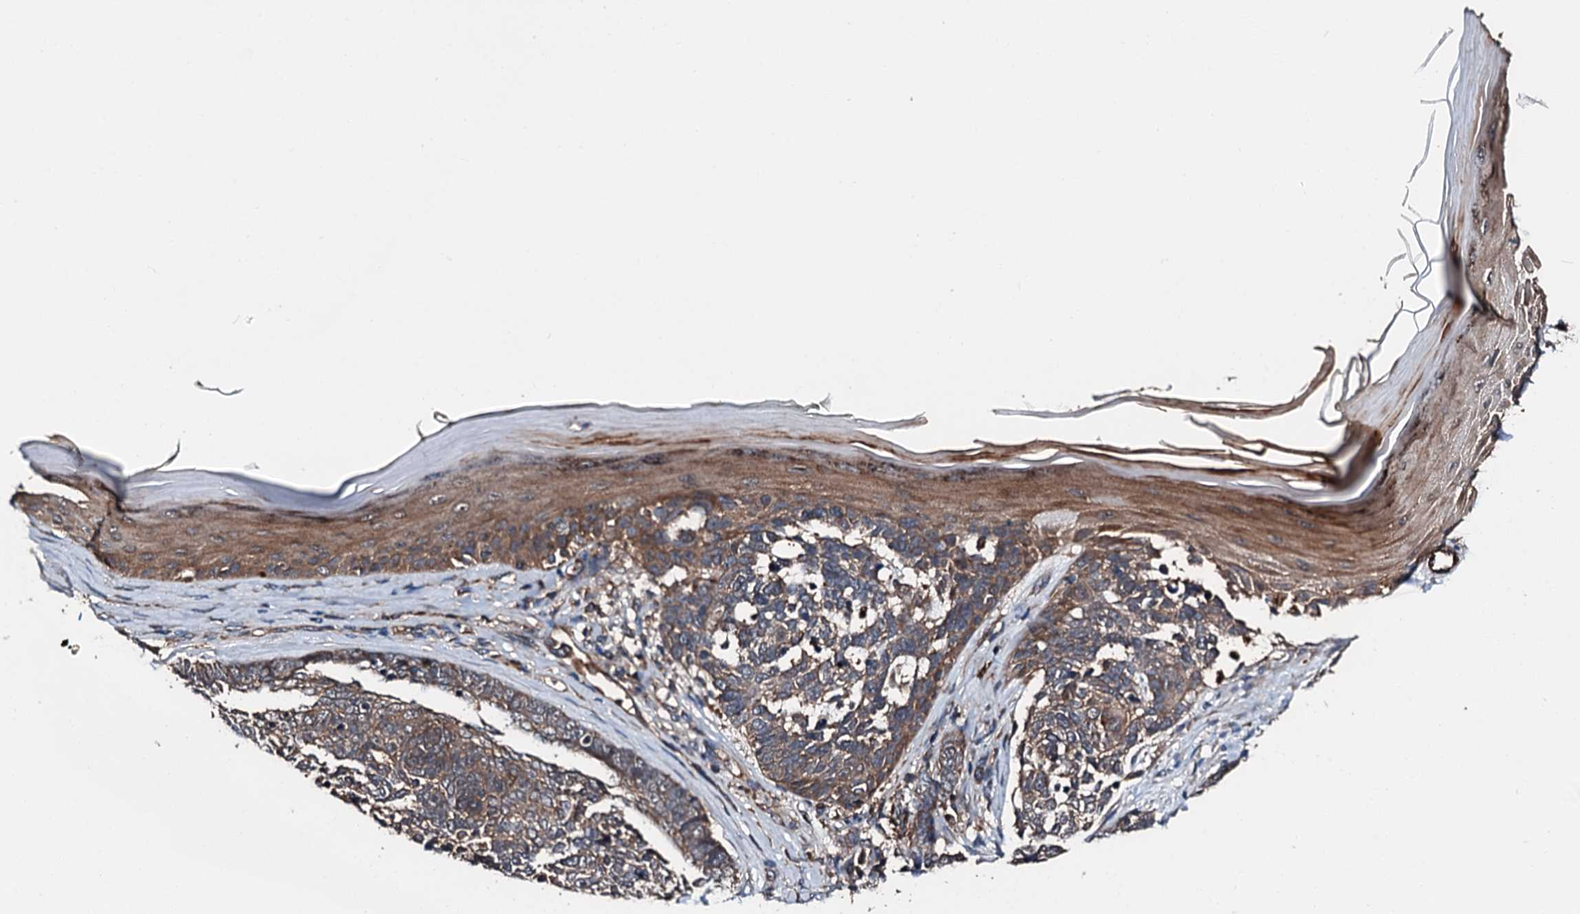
{"staining": {"intensity": "moderate", "quantity": ">75%", "location": "cytoplasmic/membranous"}, "tissue": "skin cancer", "cell_type": "Tumor cells", "image_type": "cancer", "snomed": [{"axis": "morphology", "description": "Basal cell carcinoma"}, {"axis": "topography", "description": "Skin"}], "caption": "Protein positivity by immunohistochemistry (IHC) exhibits moderate cytoplasmic/membranous staining in about >75% of tumor cells in basal cell carcinoma (skin).", "gene": "FGD4", "patient": {"sex": "female", "age": 81}}